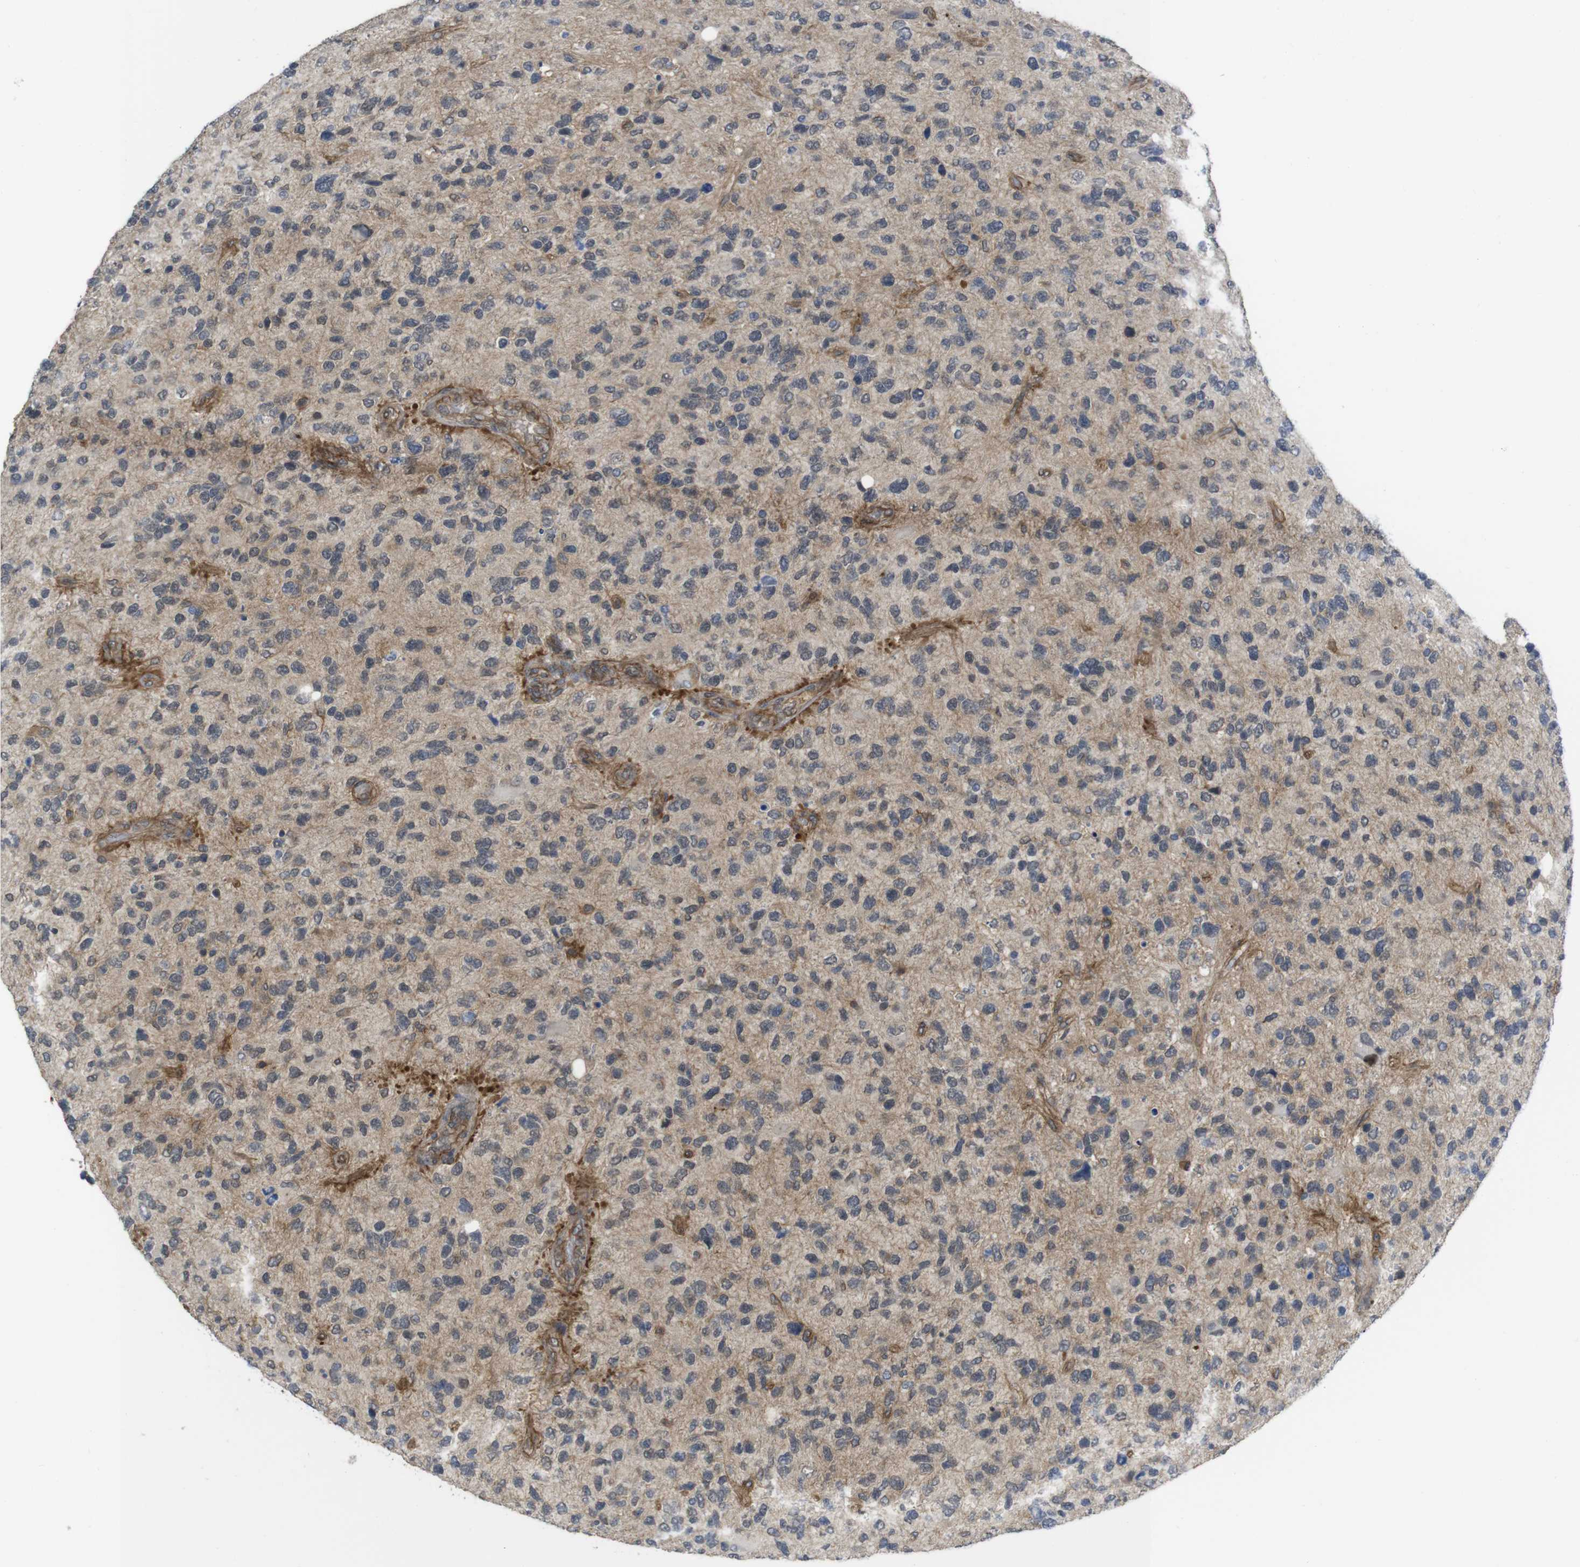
{"staining": {"intensity": "moderate", "quantity": "<25%", "location": "cytoplasmic/membranous"}, "tissue": "glioma", "cell_type": "Tumor cells", "image_type": "cancer", "snomed": [{"axis": "morphology", "description": "Glioma, malignant, High grade"}, {"axis": "topography", "description": "Brain"}], "caption": "Glioma stained with a protein marker shows moderate staining in tumor cells.", "gene": "ZDHHC5", "patient": {"sex": "female", "age": 58}}